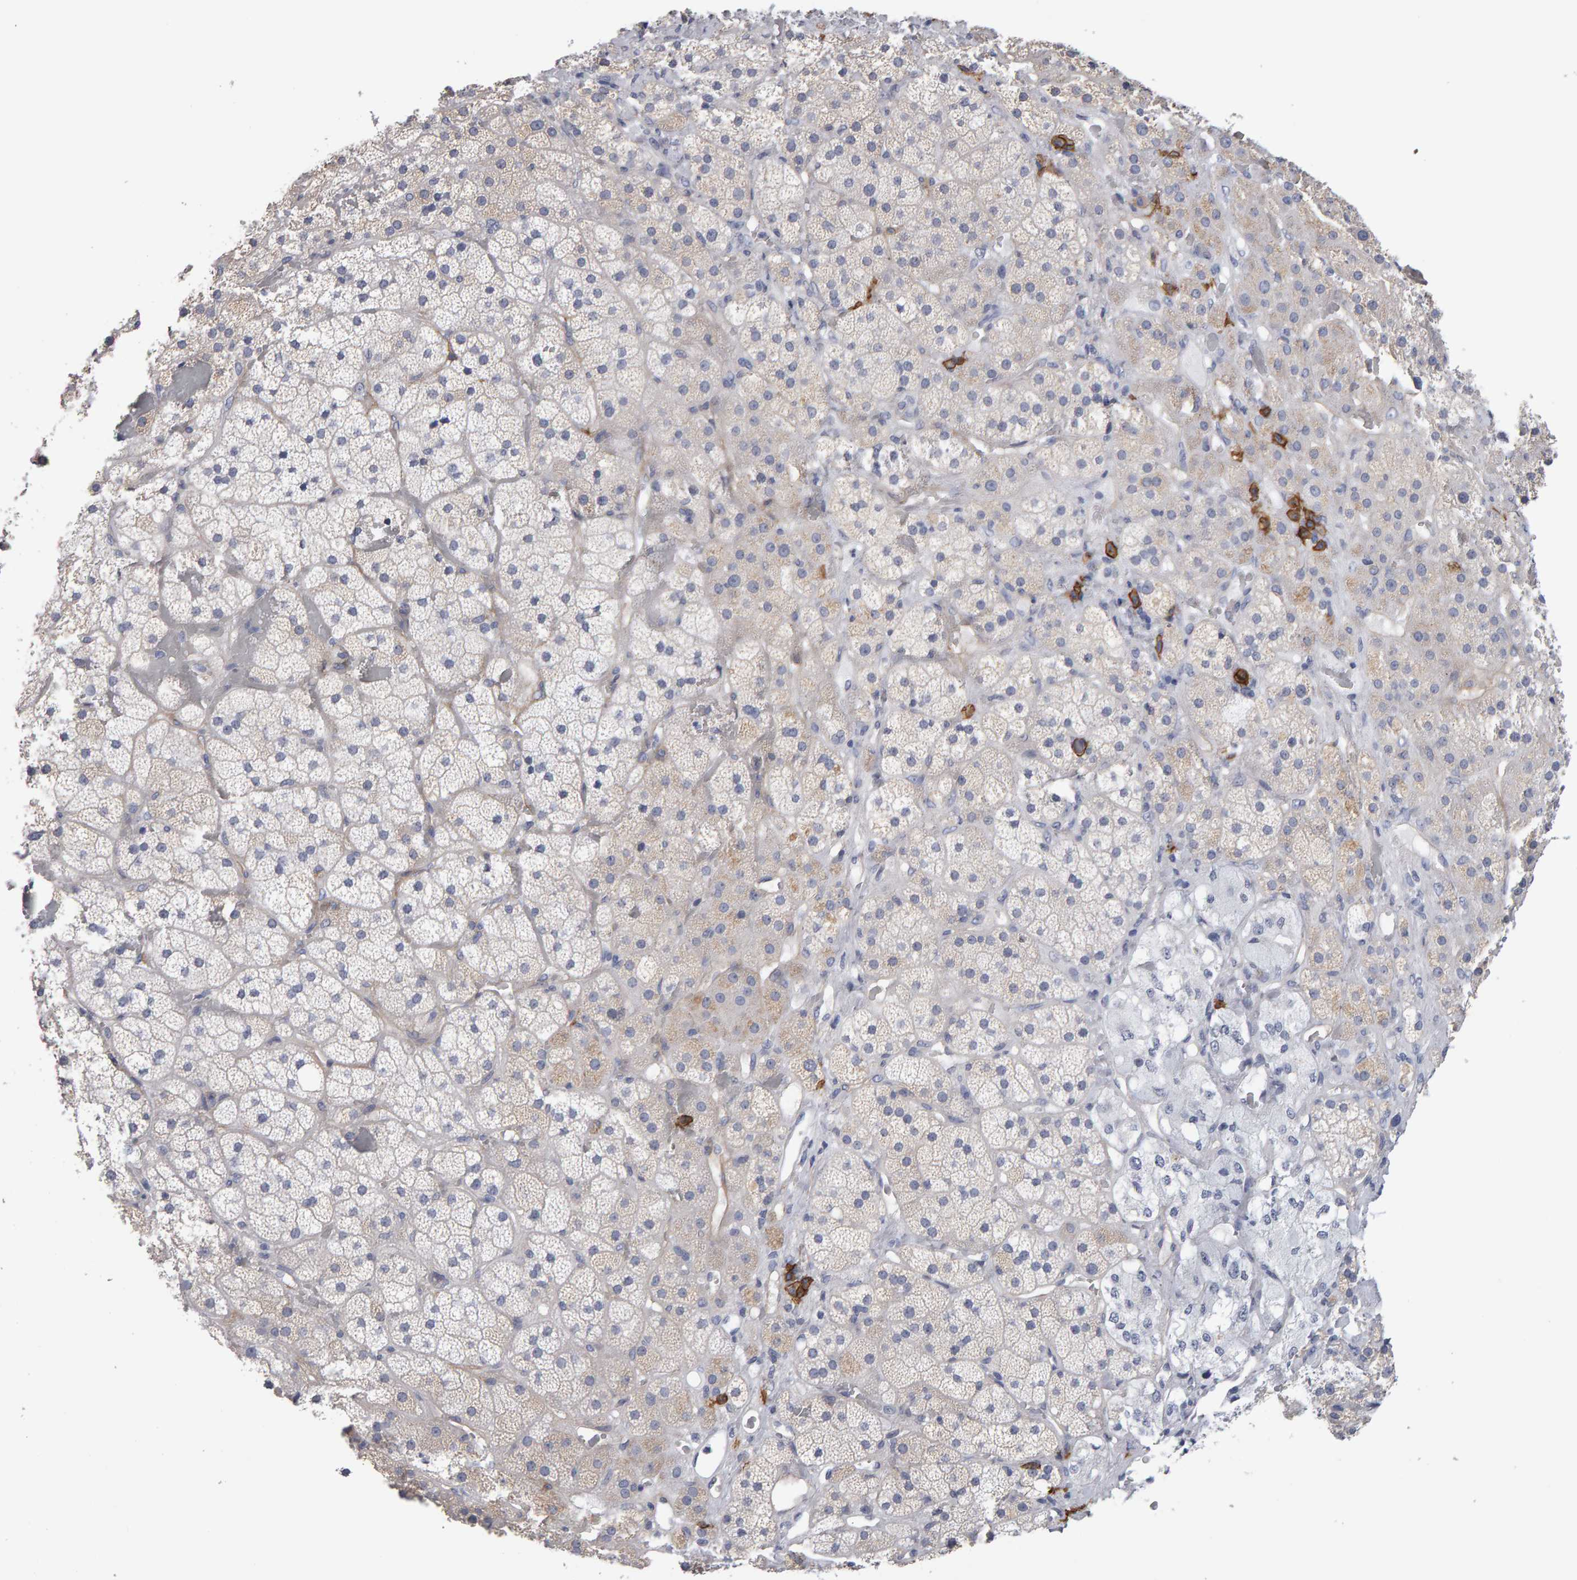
{"staining": {"intensity": "weak", "quantity": "<25%", "location": "cytoplasmic/membranous"}, "tissue": "adrenal gland", "cell_type": "Glandular cells", "image_type": "normal", "snomed": [{"axis": "morphology", "description": "Normal tissue, NOS"}, {"axis": "topography", "description": "Adrenal gland"}], "caption": "A high-resolution micrograph shows IHC staining of unremarkable adrenal gland, which demonstrates no significant expression in glandular cells. Brightfield microscopy of immunohistochemistry (IHC) stained with DAB (brown) and hematoxylin (blue), captured at high magnification.", "gene": "CD38", "patient": {"sex": "male", "age": 57}}